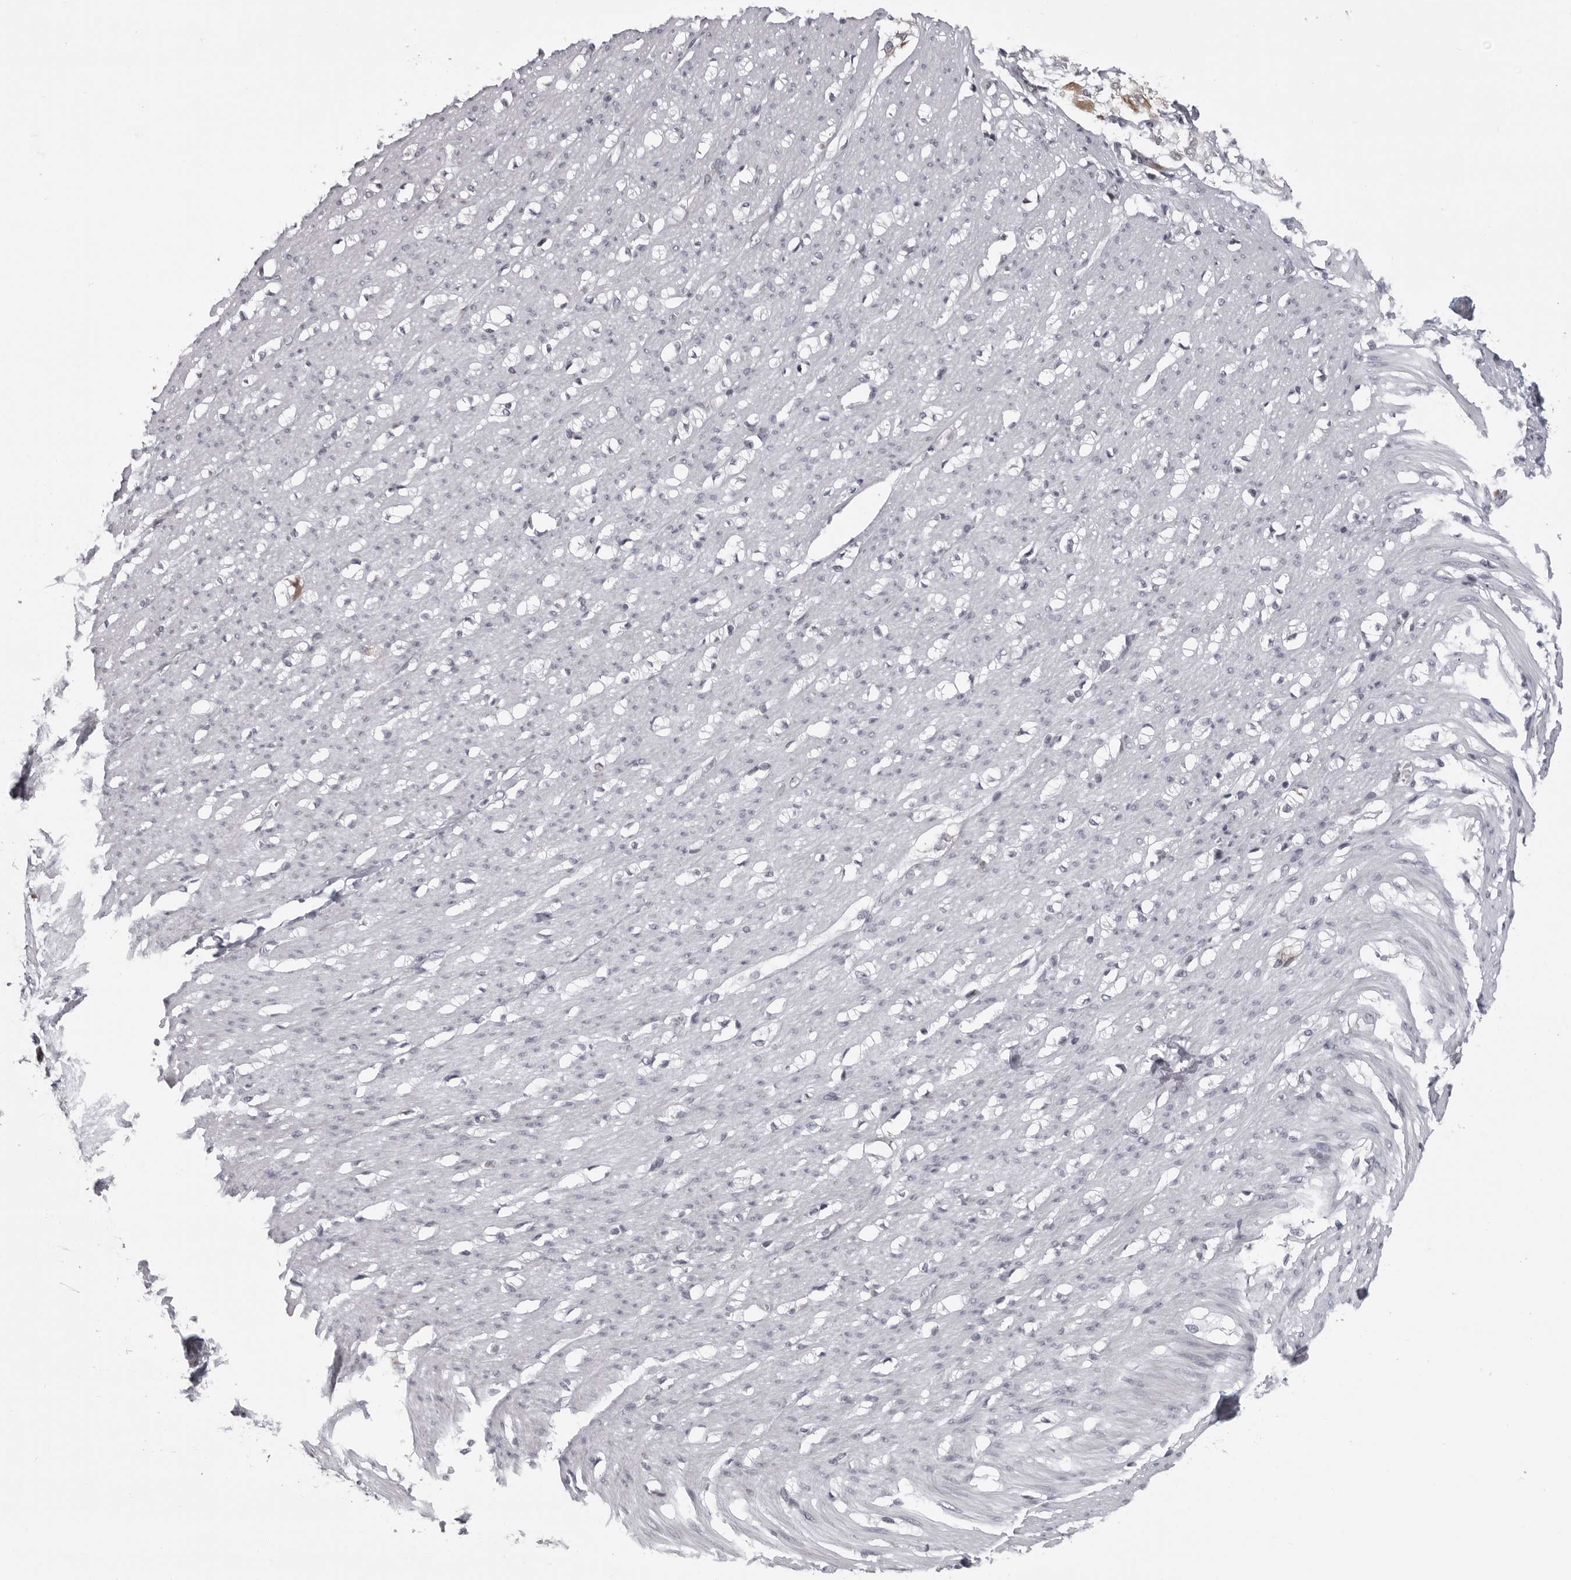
{"staining": {"intensity": "negative", "quantity": "none", "location": "none"}, "tissue": "smooth muscle", "cell_type": "Smooth muscle cells", "image_type": "normal", "snomed": [{"axis": "morphology", "description": "Normal tissue, NOS"}, {"axis": "morphology", "description": "Adenocarcinoma, NOS"}, {"axis": "topography", "description": "Colon"}, {"axis": "topography", "description": "Peripheral nerve tissue"}], "caption": "Immunohistochemical staining of benign smooth muscle shows no significant expression in smooth muscle cells. (DAB (3,3'-diaminobenzidine) immunohistochemistry visualized using brightfield microscopy, high magnification).", "gene": "RTCA", "patient": {"sex": "male", "age": 14}}